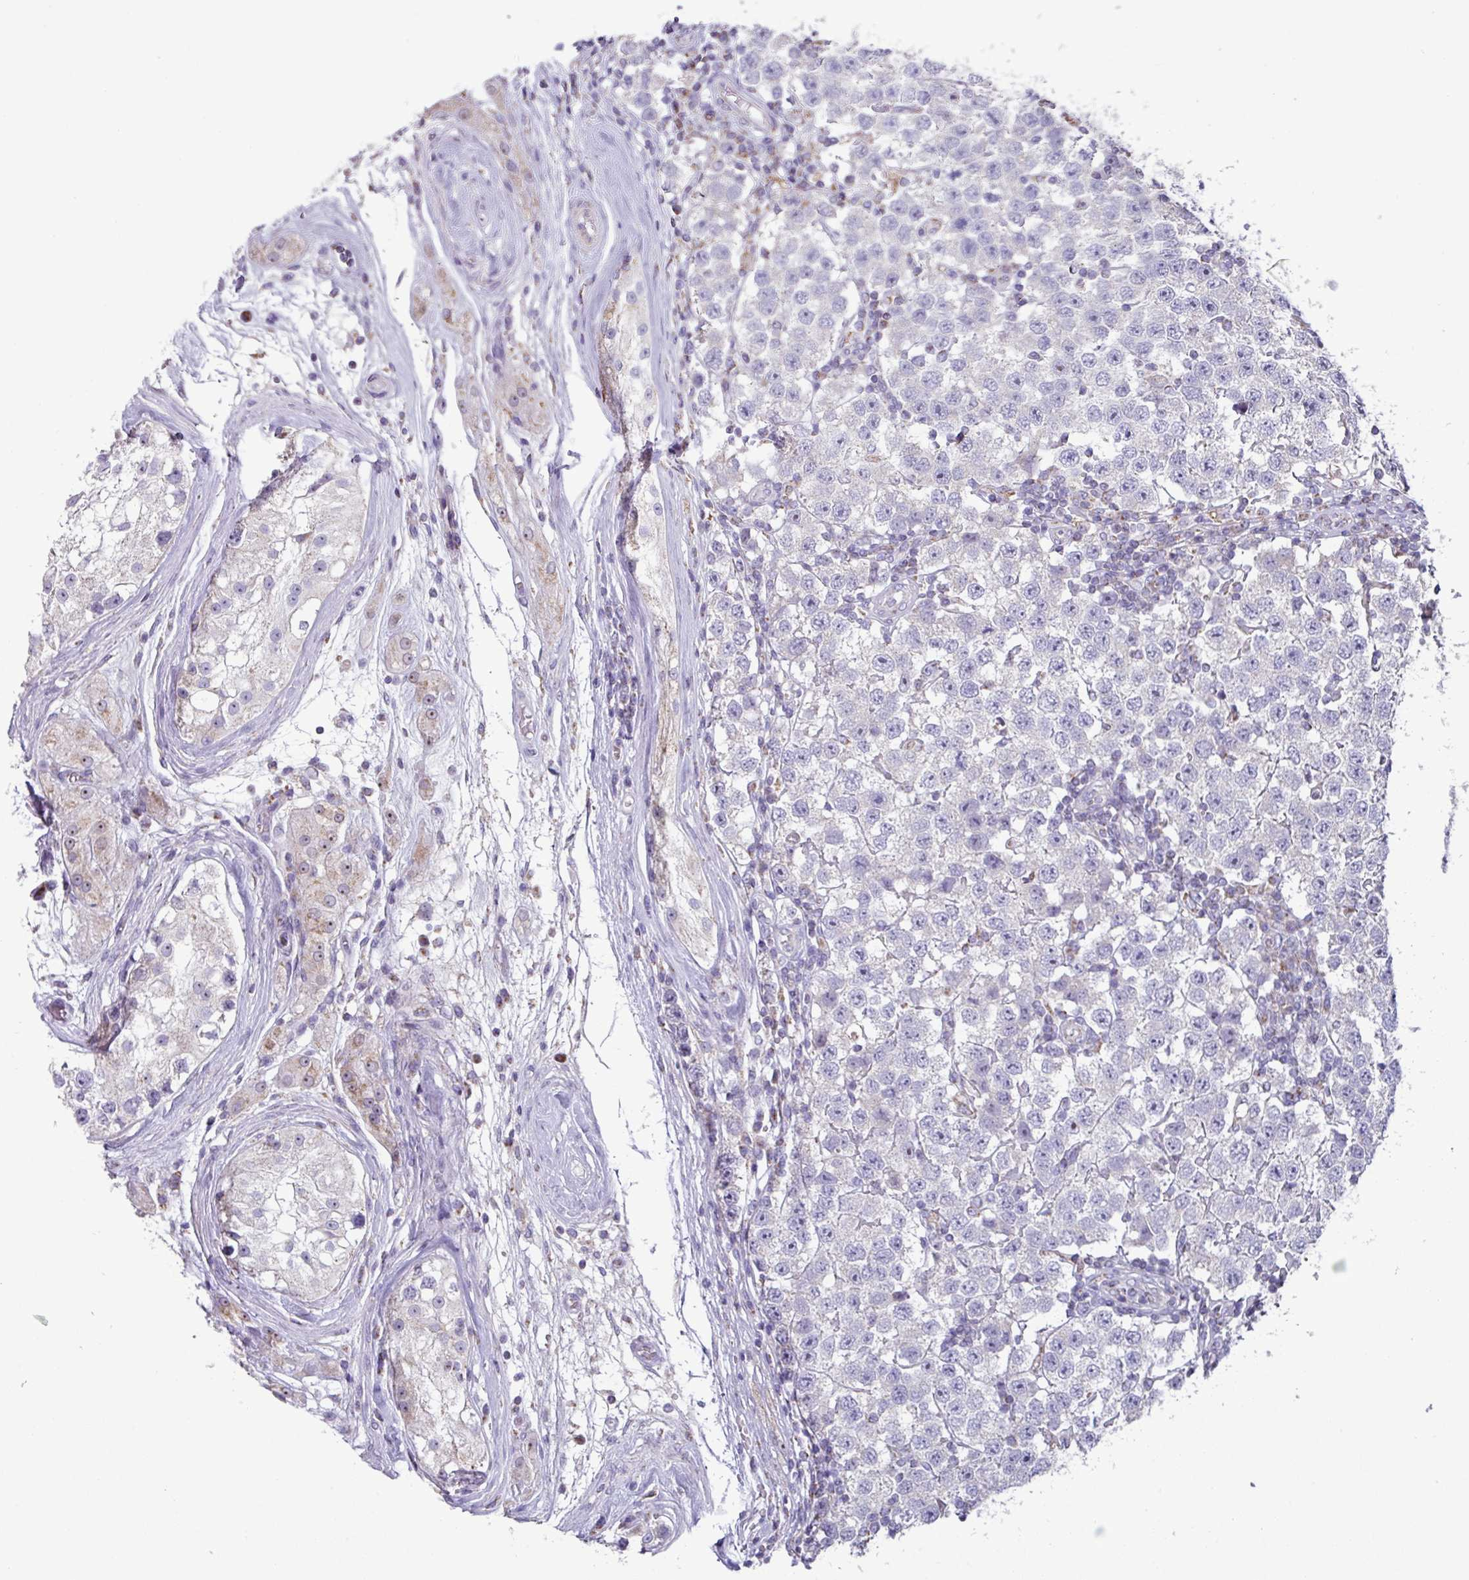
{"staining": {"intensity": "weak", "quantity": "25%-75%", "location": "cytoplasmic/membranous"}, "tissue": "testis cancer", "cell_type": "Tumor cells", "image_type": "cancer", "snomed": [{"axis": "morphology", "description": "Seminoma, NOS"}, {"axis": "topography", "description": "Testis"}], "caption": "The histopathology image displays staining of seminoma (testis), revealing weak cytoplasmic/membranous protein positivity (brown color) within tumor cells.", "gene": "MT-ND4", "patient": {"sex": "male", "age": 34}}